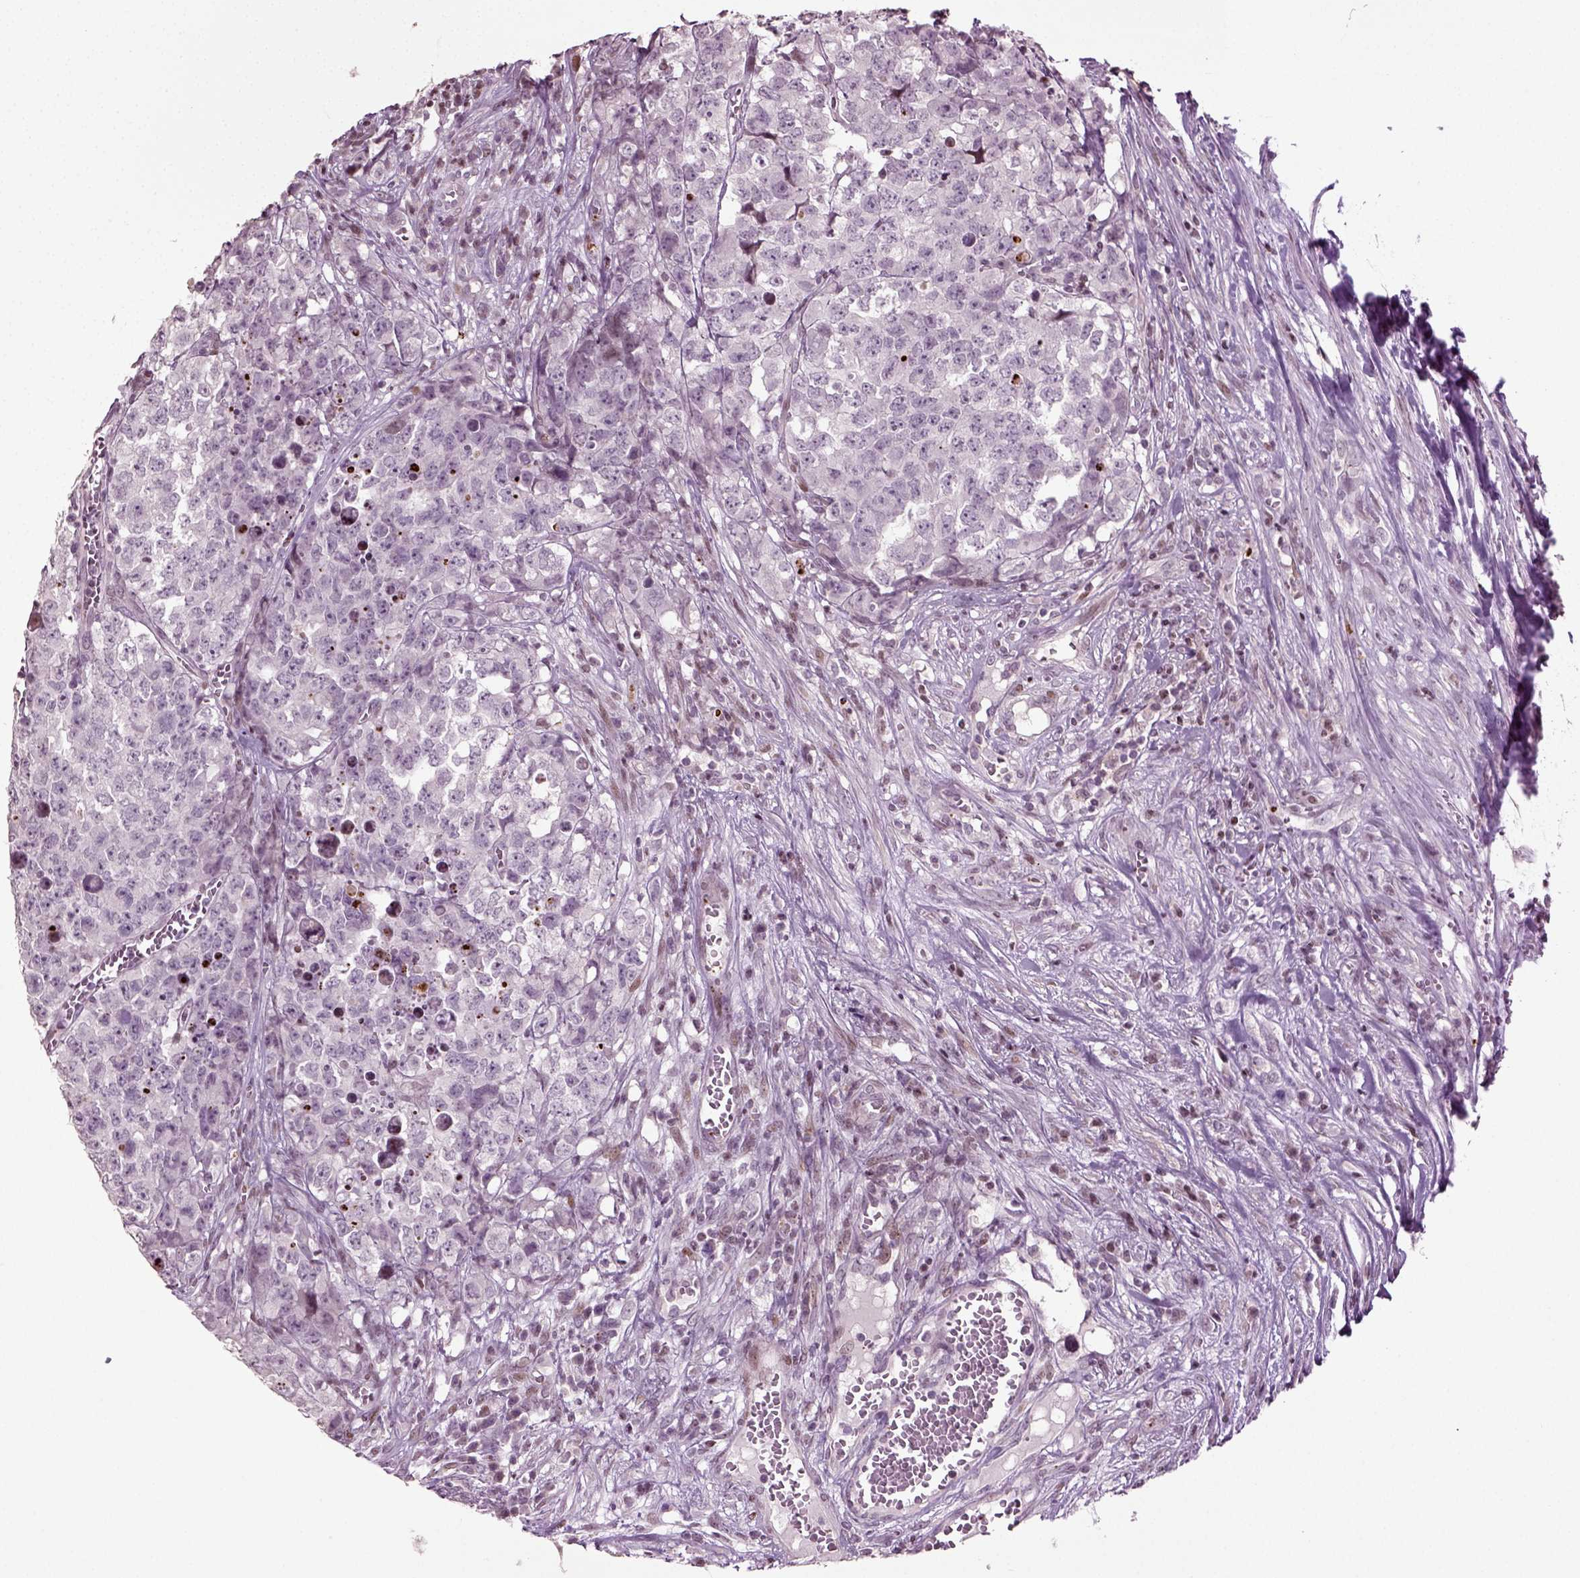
{"staining": {"intensity": "negative", "quantity": "none", "location": "none"}, "tissue": "testis cancer", "cell_type": "Tumor cells", "image_type": "cancer", "snomed": [{"axis": "morphology", "description": "Carcinoma, Embryonal, NOS"}, {"axis": "topography", "description": "Testis"}], "caption": "Immunohistochemistry (IHC) of testis embryonal carcinoma exhibits no staining in tumor cells. (Immunohistochemistry, brightfield microscopy, high magnification).", "gene": "HEYL", "patient": {"sex": "male", "age": 23}}